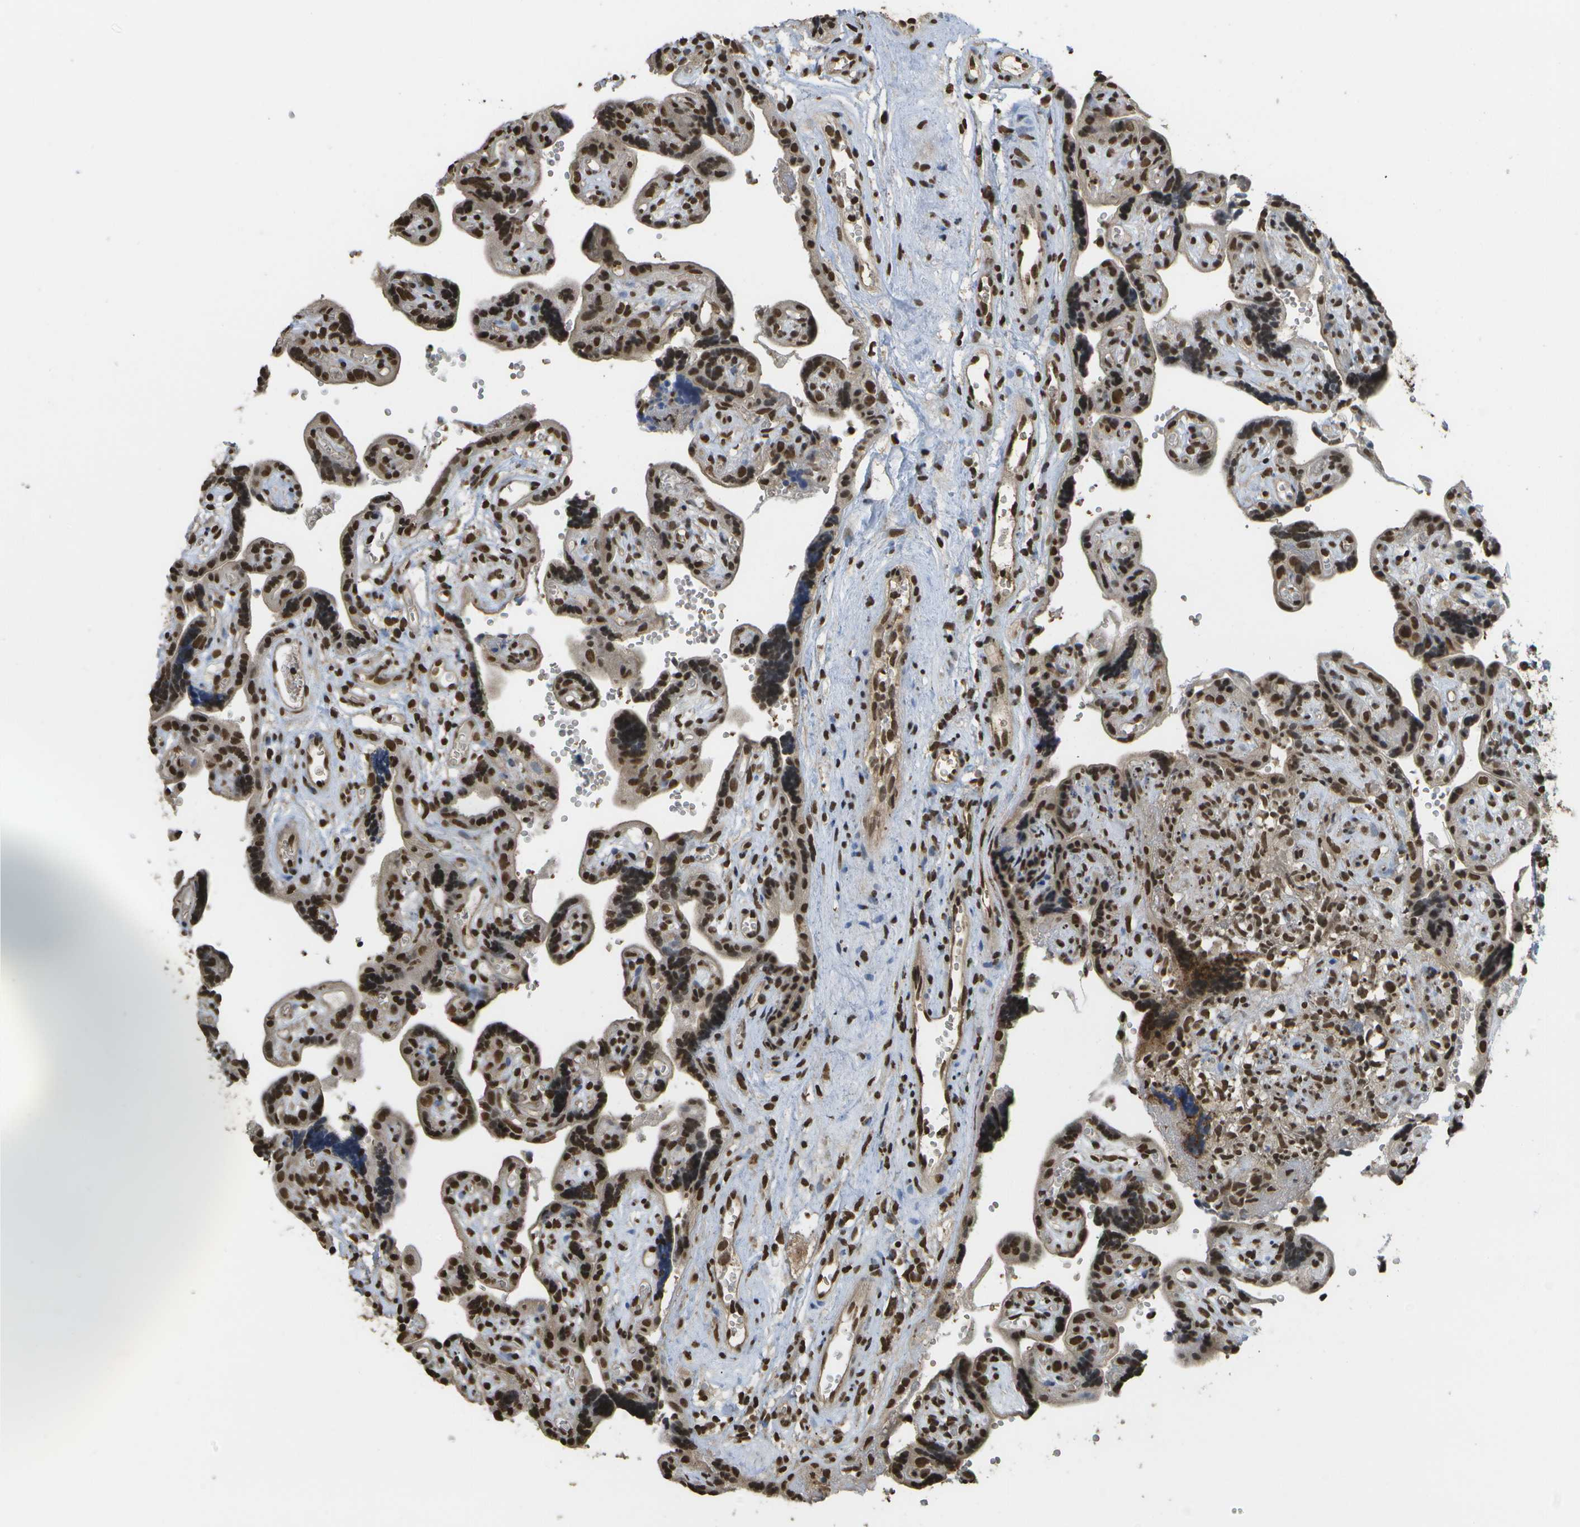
{"staining": {"intensity": "strong", "quantity": ">75%", "location": "cytoplasmic/membranous,nuclear"}, "tissue": "placenta", "cell_type": "Decidual cells", "image_type": "normal", "snomed": [{"axis": "morphology", "description": "Normal tissue, NOS"}, {"axis": "topography", "description": "Placenta"}], "caption": "Brown immunohistochemical staining in unremarkable placenta displays strong cytoplasmic/membranous,nuclear staining in approximately >75% of decidual cells.", "gene": "SPEN", "patient": {"sex": "female", "age": 30}}